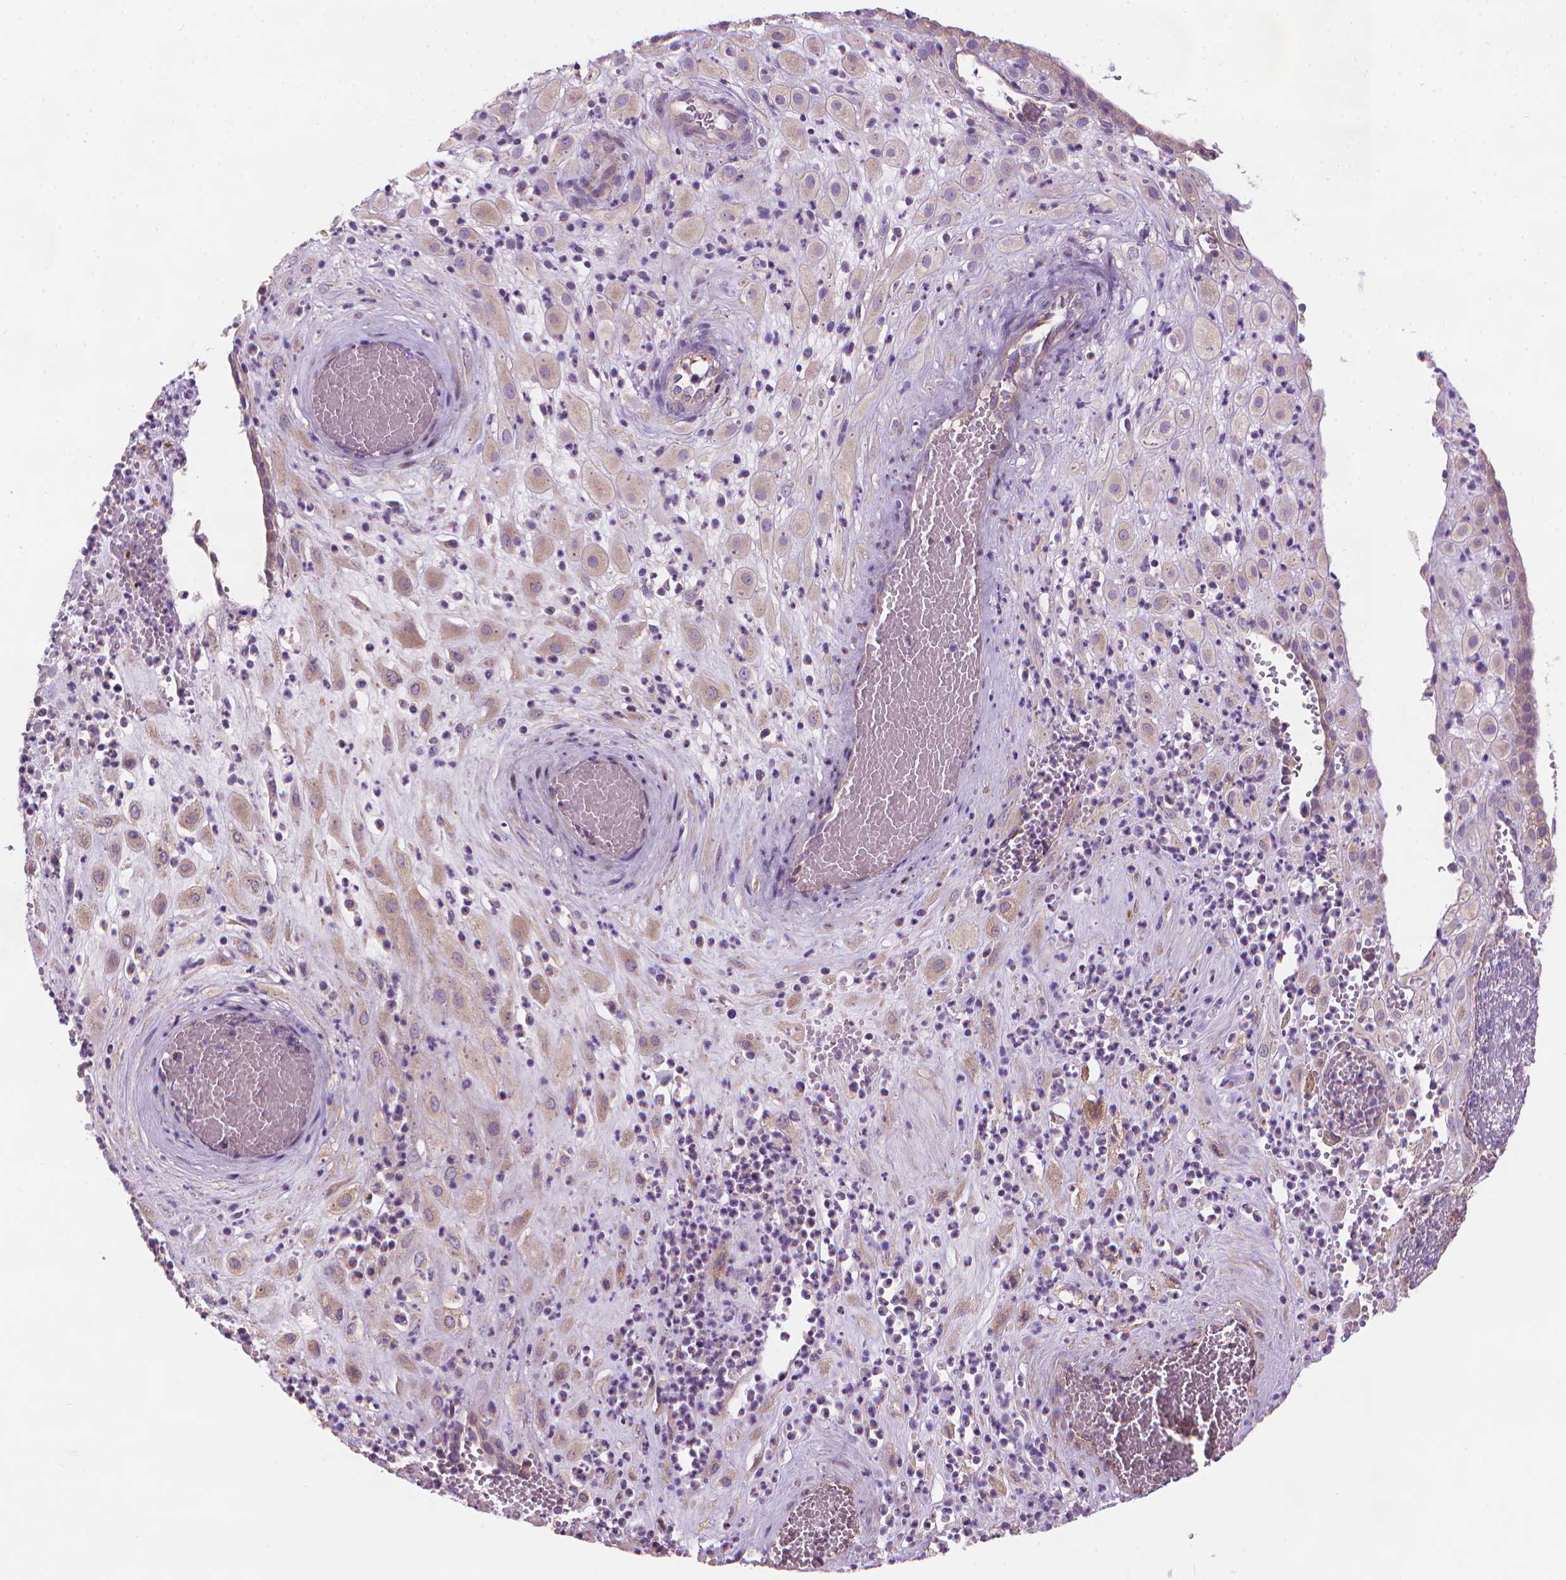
{"staining": {"intensity": "weak", "quantity": "<25%", "location": "cytoplasmic/membranous"}, "tissue": "placenta", "cell_type": "Decidual cells", "image_type": "normal", "snomed": [{"axis": "morphology", "description": "Normal tissue, NOS"}, {"axis": "topography", "description": "Placenta"}], "caption": "An immunohistochemistry (IHC) image of benign placenta is shown. There is no staining in decidual cells of placenta.", "gene": "TTC29", "patient": {"sex": "female", "age": 24}}